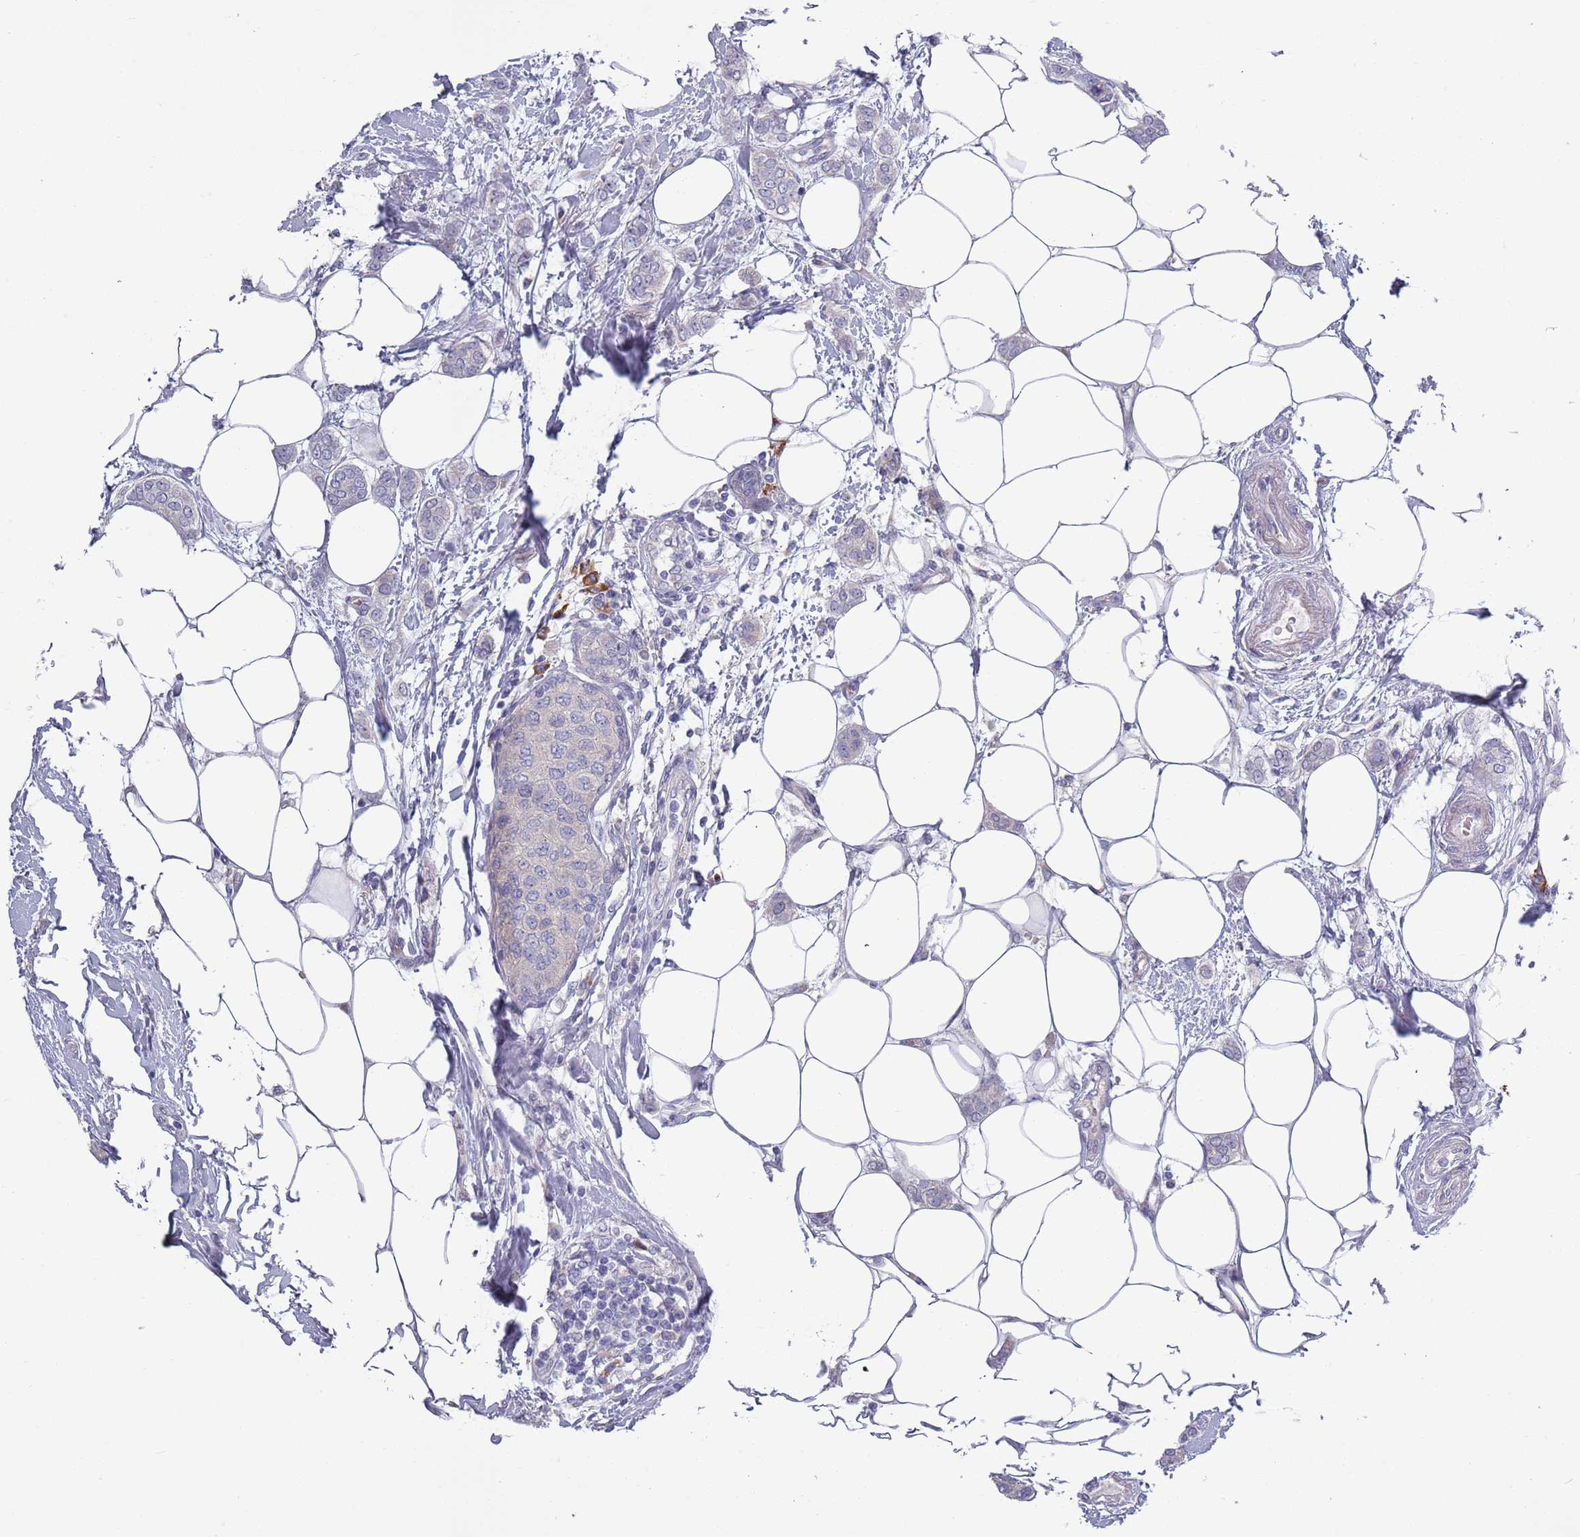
{"staining": {"intensity": "negative", "quantity": "none", "location": "none"}, "tissue": "breast cancer", "cell_type": "Tumor cells", "image_type": "cancer", "snomed": [{"axis": "morphology", "description": "Duct carcinoma"}, {"axis": "topography", "description": "Breast"}], "caption": "DAB (3,3'-diaminobenzidine) immunohistochemical staining of breast cancer exhibits no significant expression in tumor cells. Nuclei are stained in blue.", "gene": "LTB", "patient": {"sex": "female", "age": 72}}